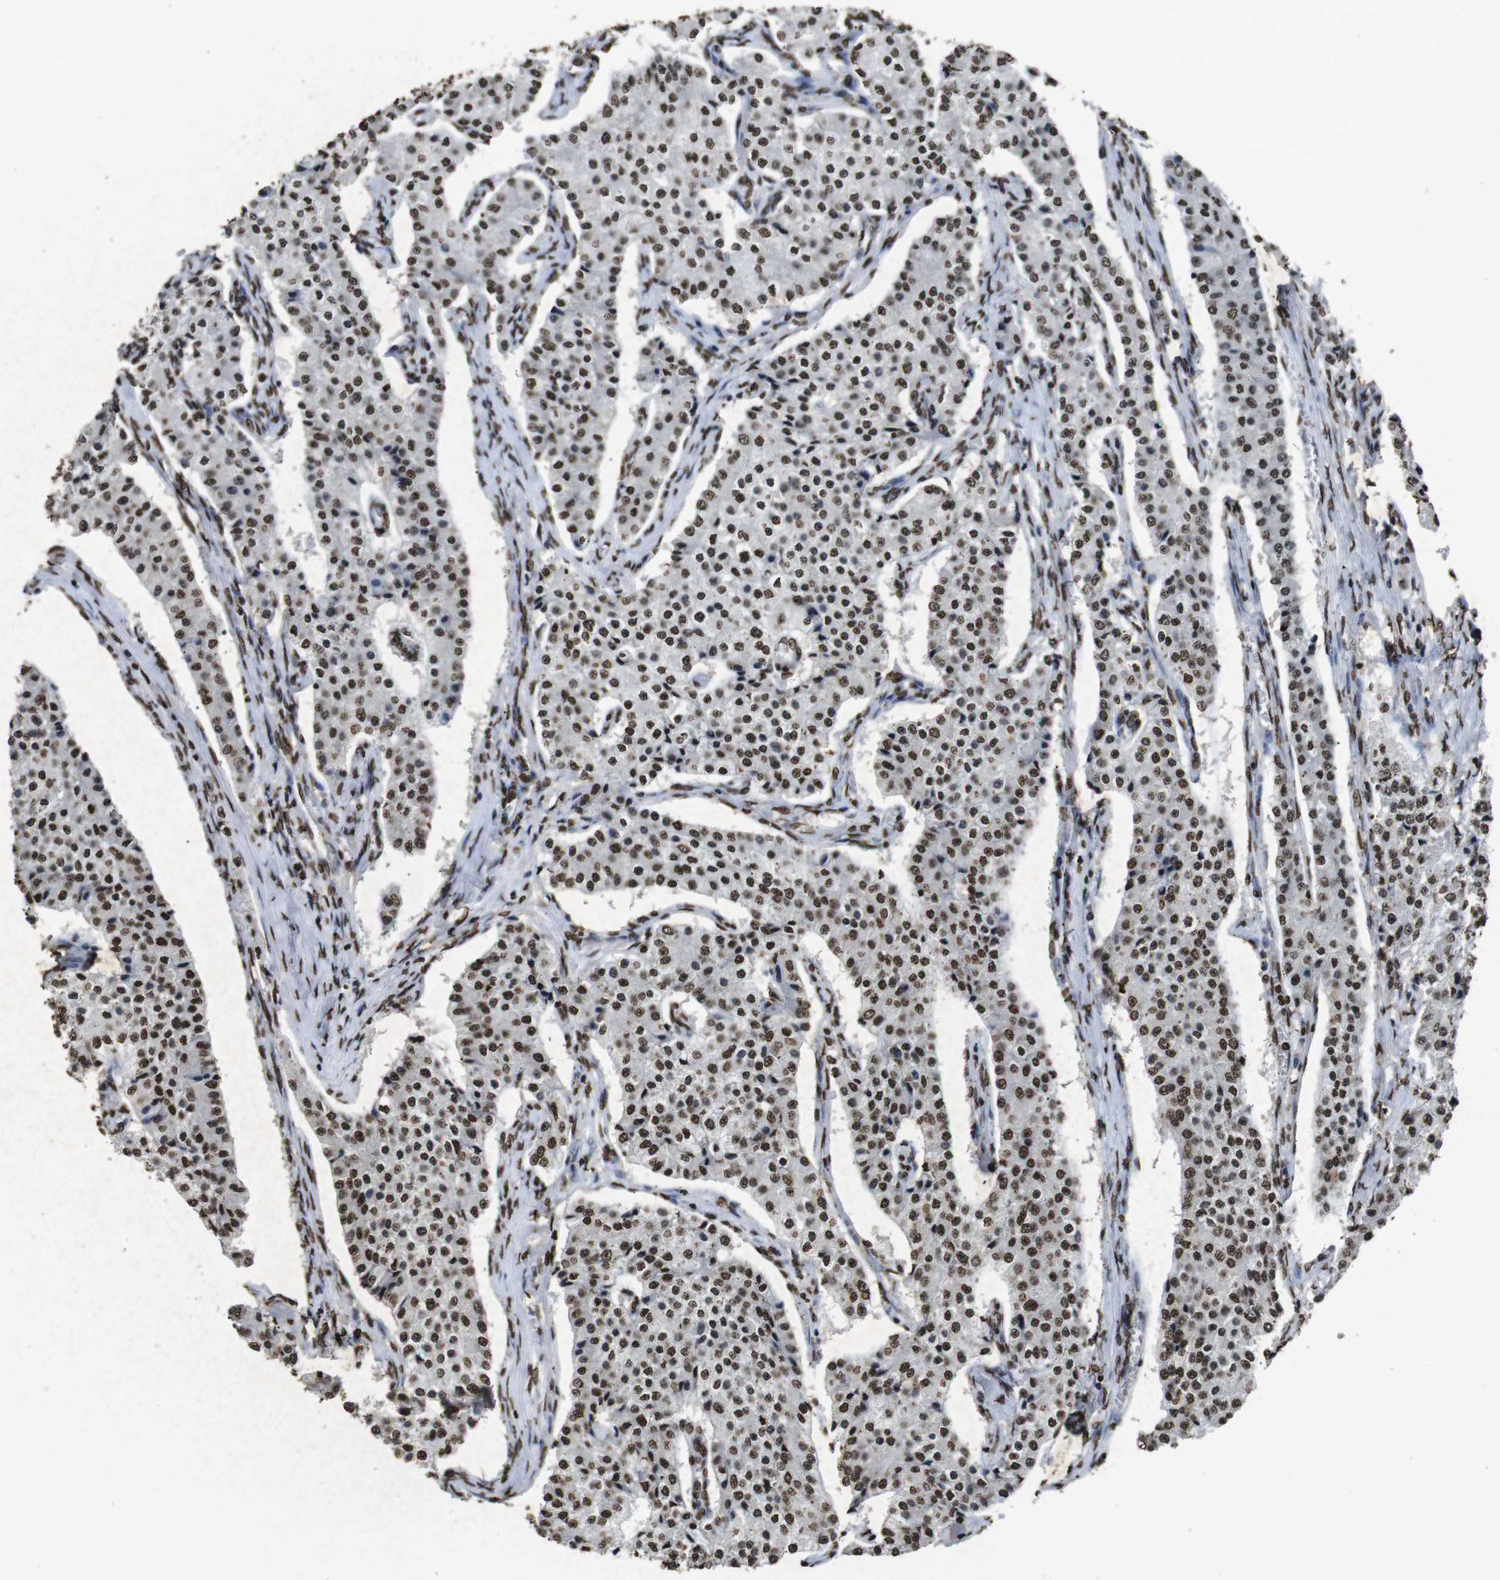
{"staining": {"intensity": "moderate", "quantity": ">75%", "location": "nuclear"}, "tissue": "carcinoid", "cell_type": "Tumor cells", "image_type": "cancer", "snomed": [{"axis": "morphology", "description": "Carcinoid, malignant, NOS"}, {"axis": "topography", "description": "Colon"}], "caption": "Protein staining reveals moderate nuclear positivity in approximately >75% of tumor cells in carcinoid. Nuclei are stained in blue.", "gene": "MDM2", "patient": {"sex": "female", "age": 52}}